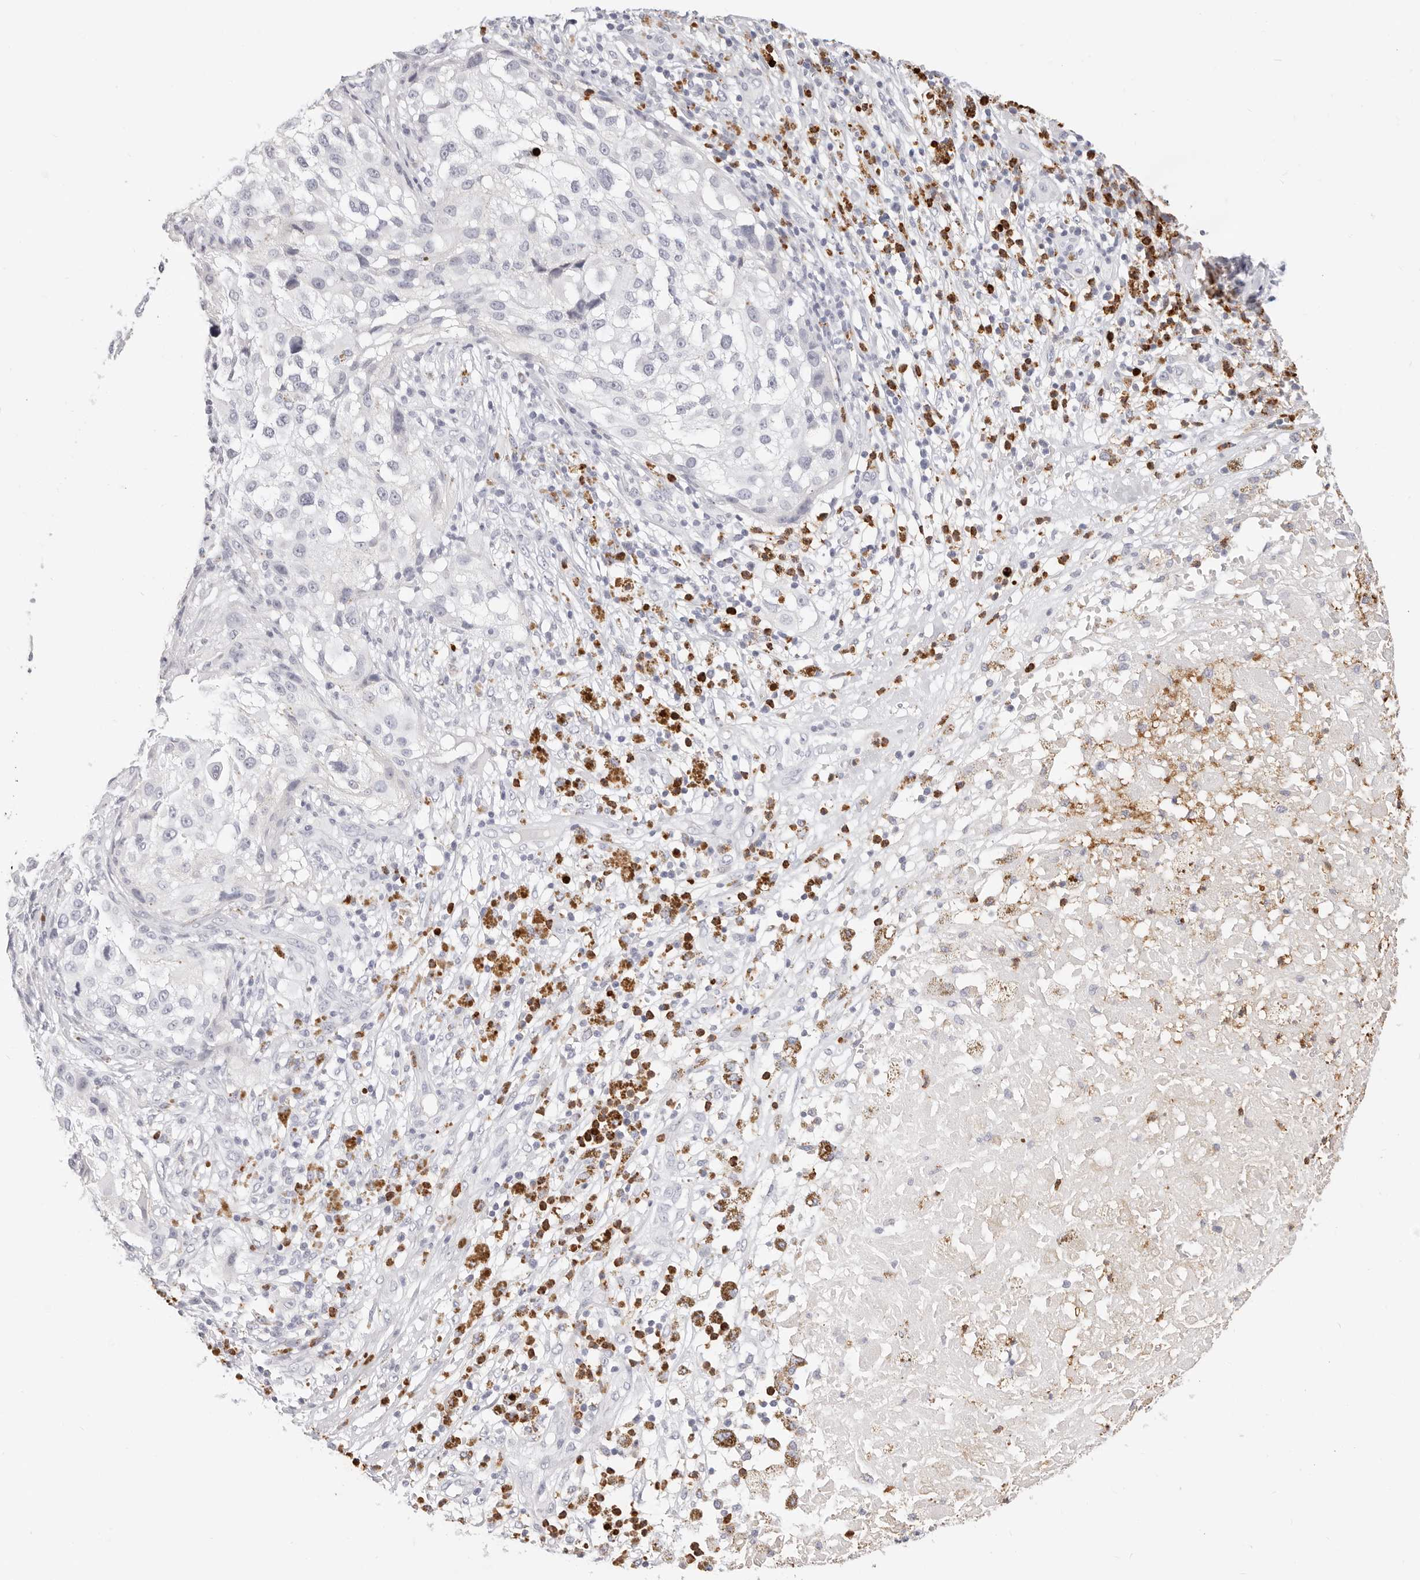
{"staining": {"intensity": "negative", "quantity": "none", "location": "none"}, "tissue": "melanoma", "cell_type": "Tumor cells", "image_type": "cancer", "snomed": [{"axis": "morphology", "description": "Necrosis, NOS"}, {"axis": "morphology", "description": "Malignant melanoma, NOS"}, {"axis": "topography", "description": "Skin"}], "caption": "An image of melanoma stained for a protein reveals no brown staining in tumor cells.", "gene": "CAMP", "patient": {"sex": "female", "age": 87}}